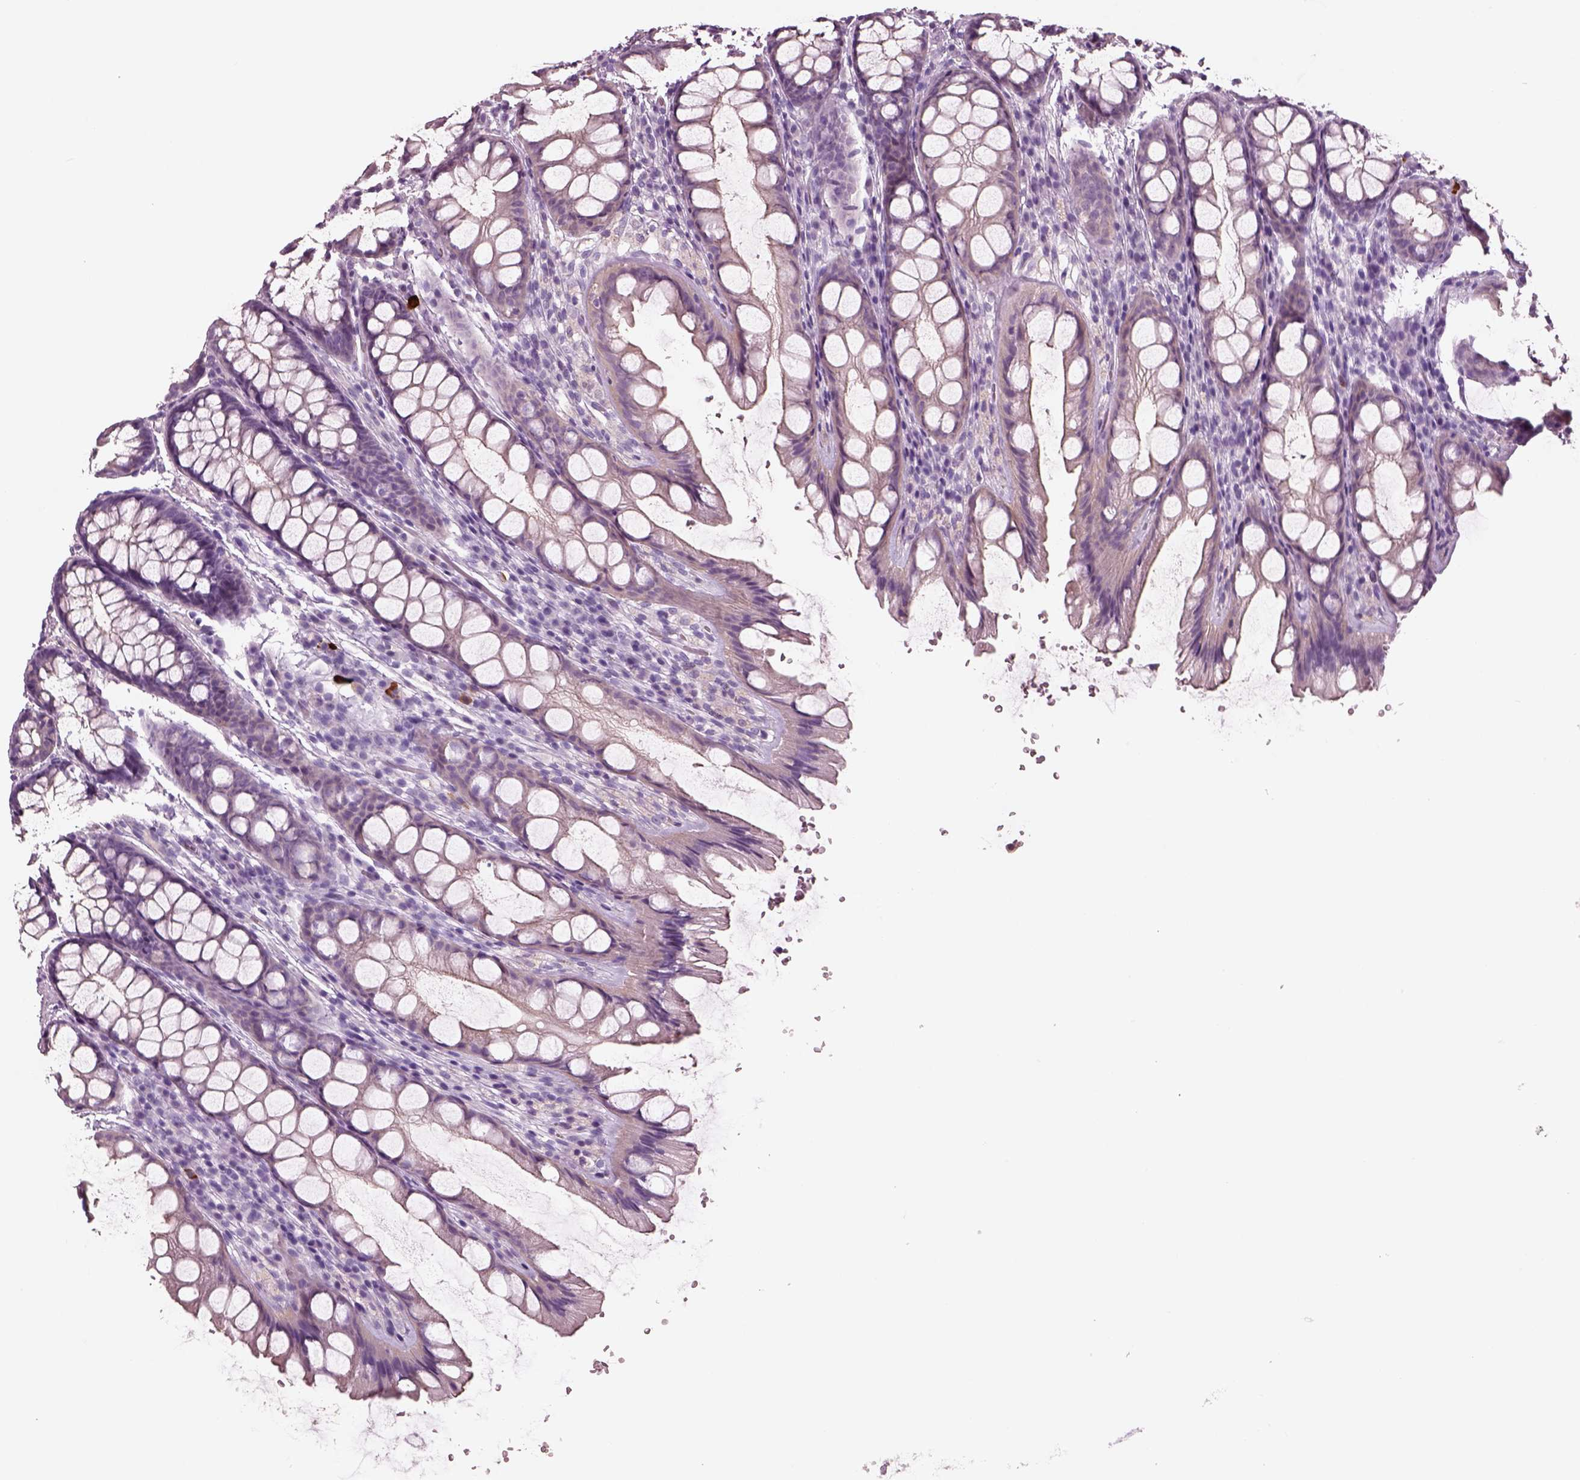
{"staining": {"intensity": "negative", "quantity": "none", "location": "none"}, "tissue": "colon", "cell_type": "Endothelial cells", "image_type": "normal", "snomed": [{"axis": "morphology", "description": "Normal tissue, NOS"}, {"axis": "topography", "description": "Colon"}], "caption": "Immunohistochemistry (IHC) micrograph of benign human colon stained for a protein (brown), which exhibits no positivity in endothelial cells.", "gene": "IGLL1", "patient": {"sex": "male", "age": 47}}